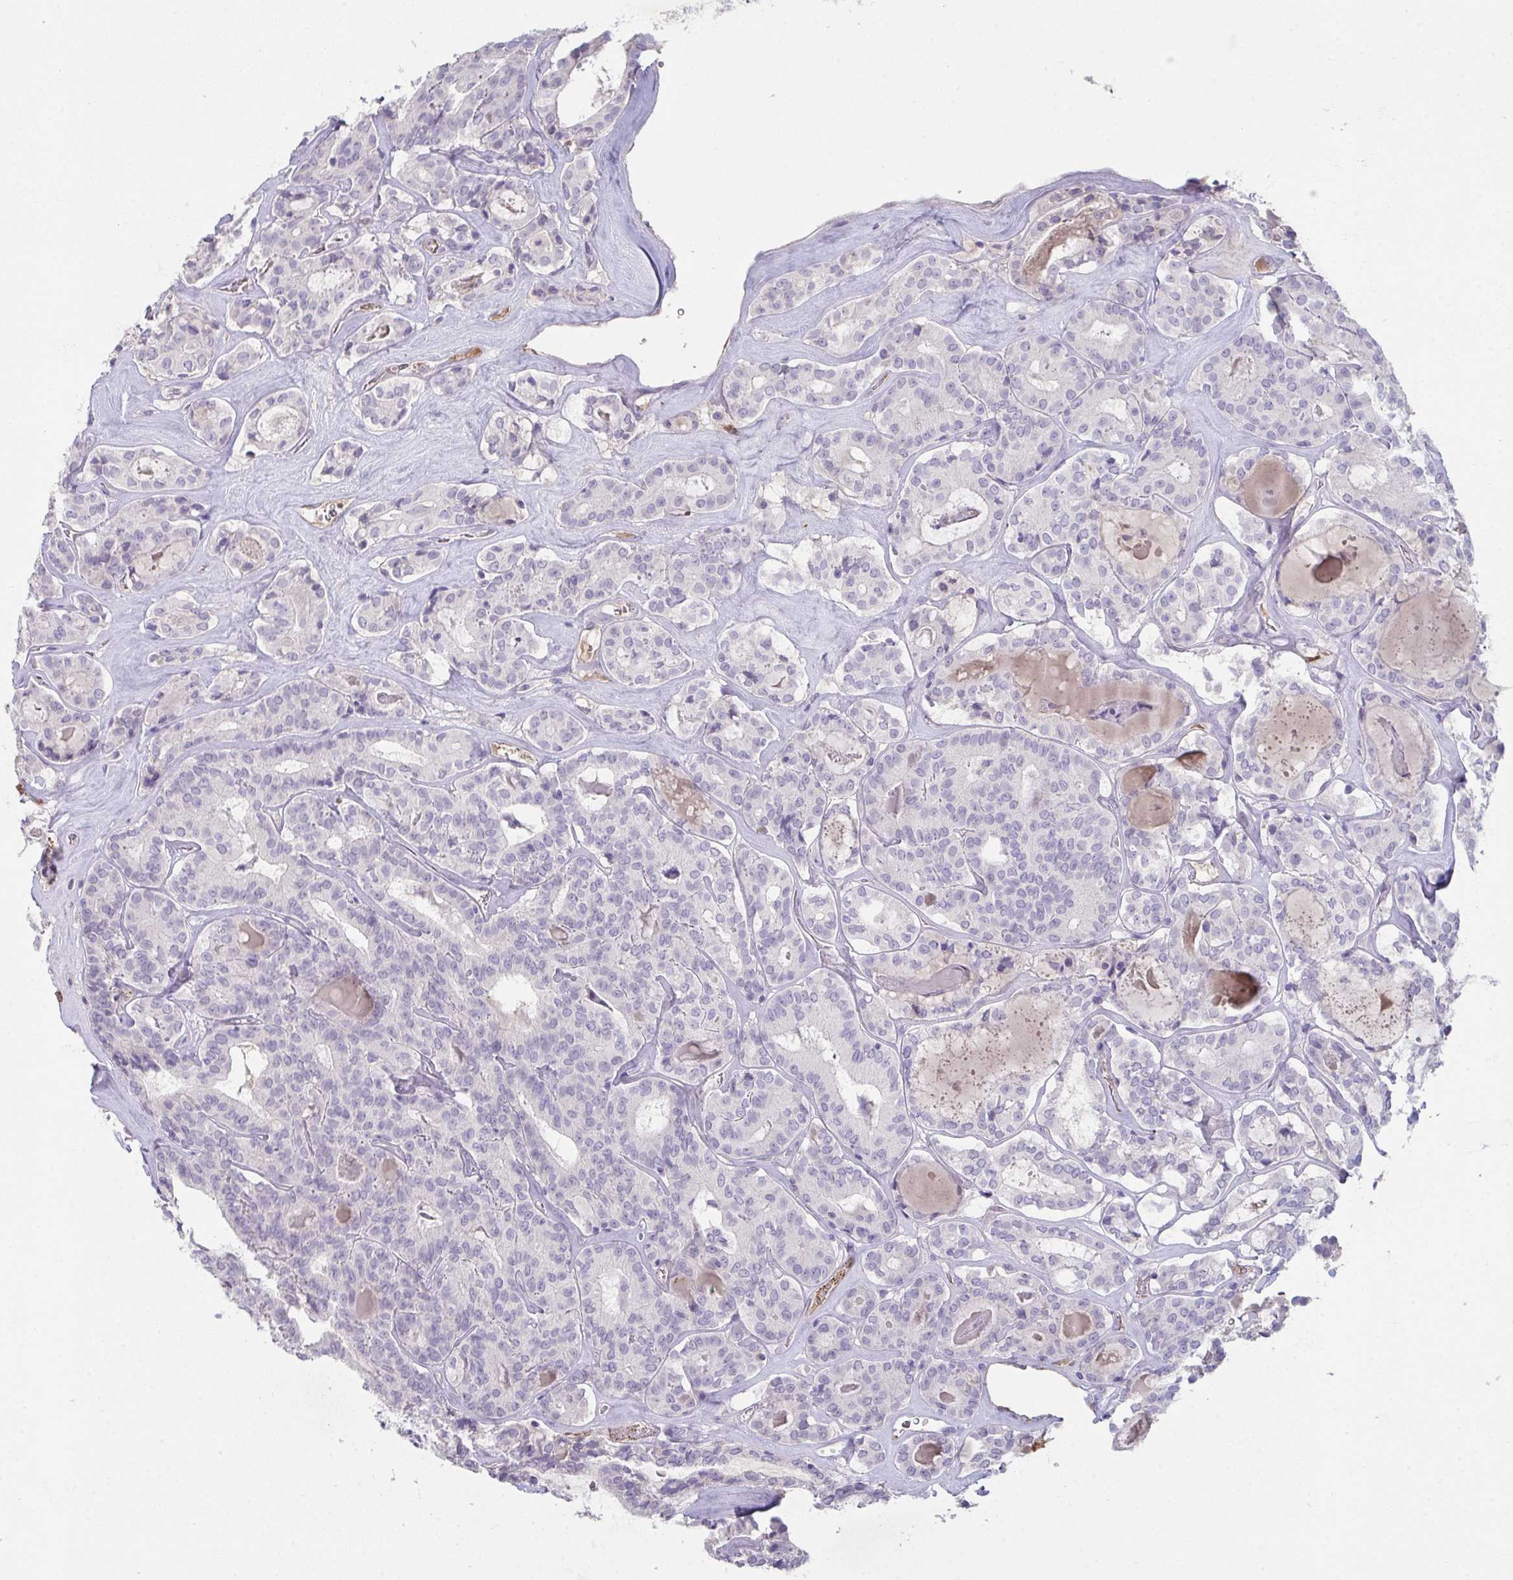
{"staining": {"intensity": "negative", "quantity": "none", "location": "none"}, "tissue": "thyroid cancer", "cell_type": "Tumor cells", "image_type": "cancer", "snomed": [{"axis": "morphology", "description": "Papillary adenocarcinoma, NOS"}, {"axis": "topography", "description": "Thyroid gland"}], "caption": "Immunohistochemistry image of neoplastic tissue: thyroid cancer stained with DAB shows no significant protein expression in tumor cells. Nuclei are stained in blue.", "gene": "ADAM21", "patient": {"sex": "female", "age": 72}}